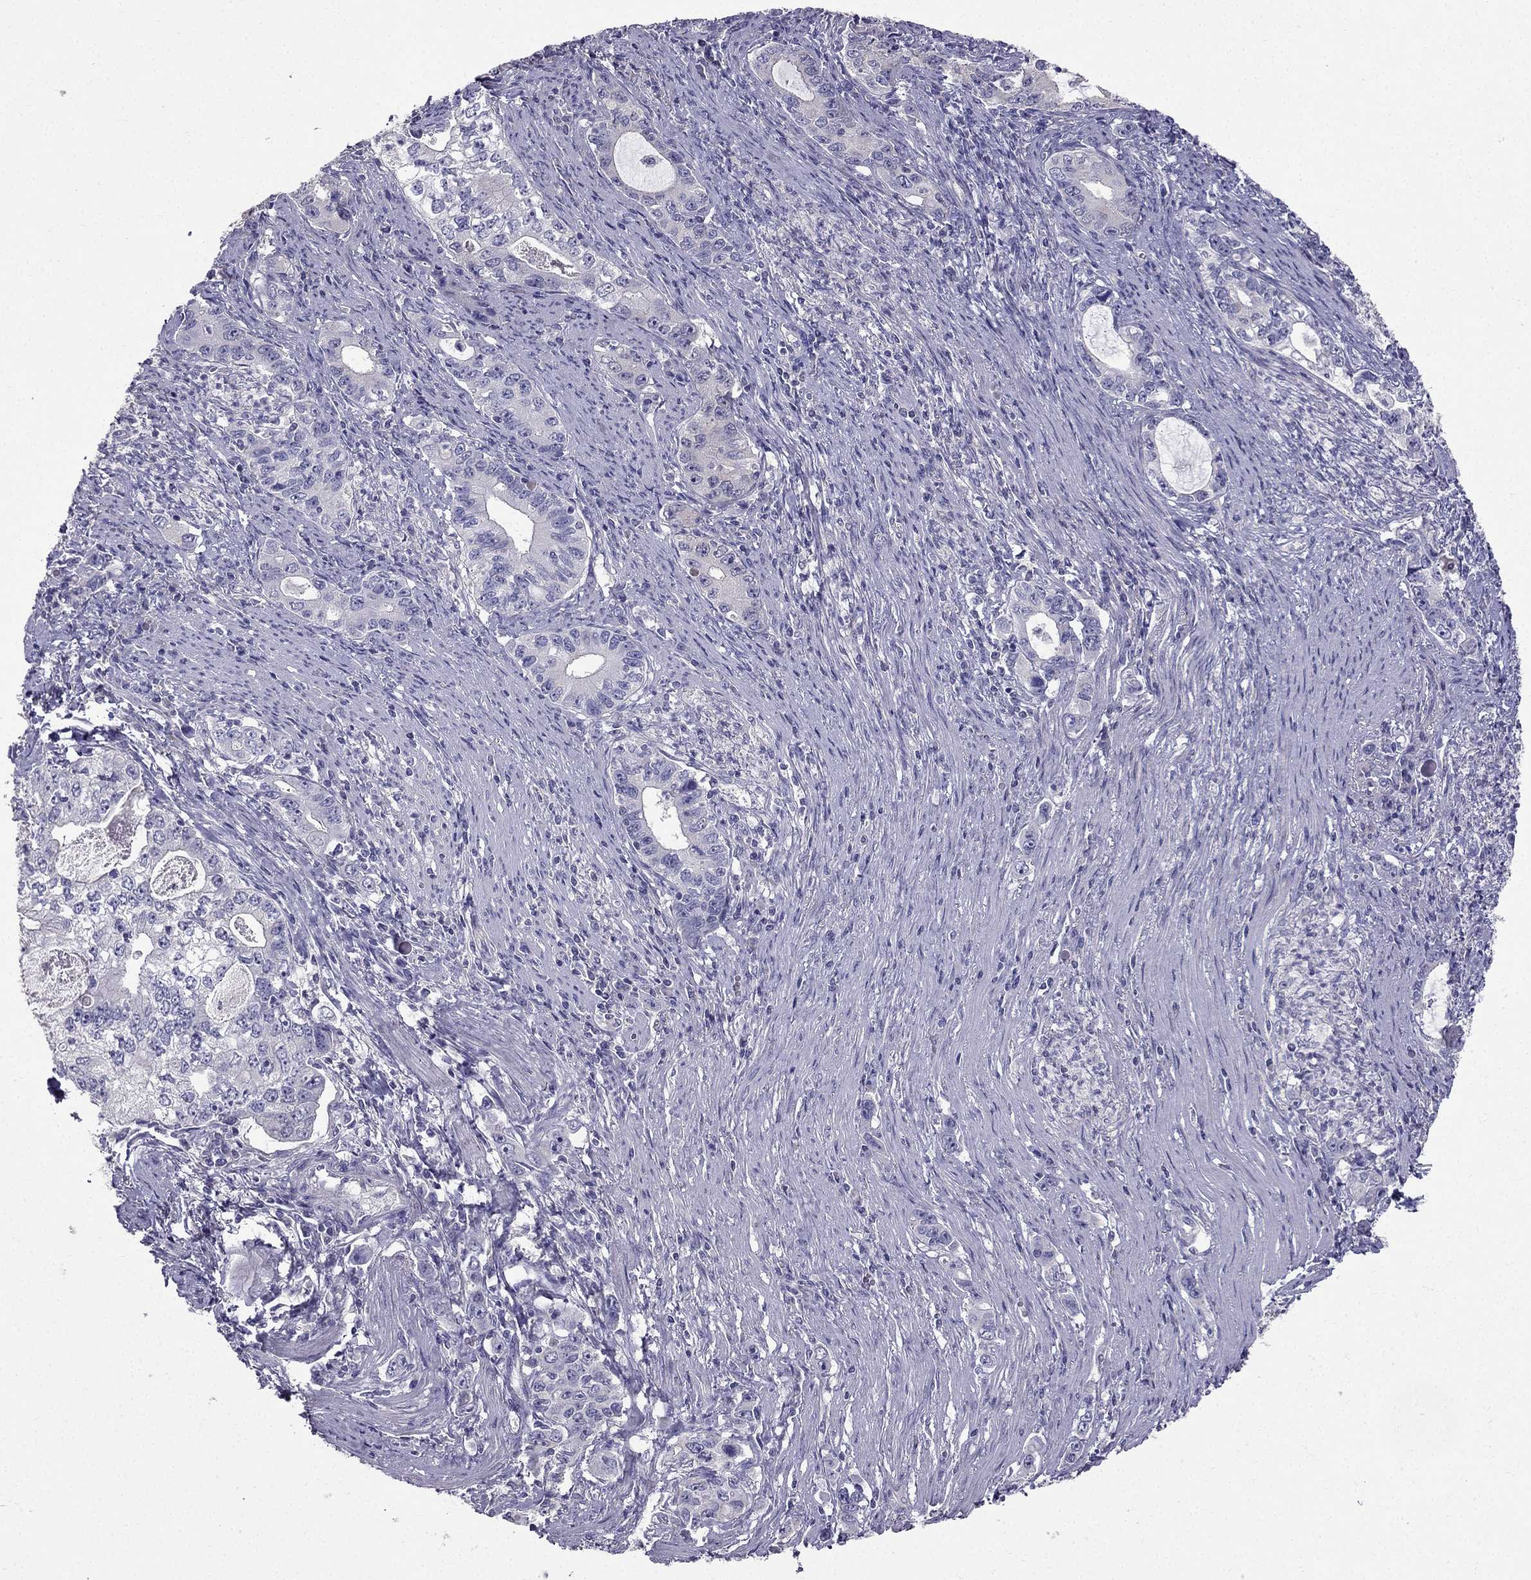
{"staining": {"intensity": "negative", "quantity": "none", "location": "none"}, "tissue": "stomach cancer", "cell_type": "Tumor cells", "image_type": "cancer", "snomed": [{"axis": "morphology", "description": "Adenocarcinoma, NOS"}, {"axis": "topography", "description": "Stomach, lower"}], "caption": "Protein analysis of stomach cancer displays no significant positivity in tumor cells.", "gene": "AS3MT", "patient": {"sex": "female", "age": 72}}